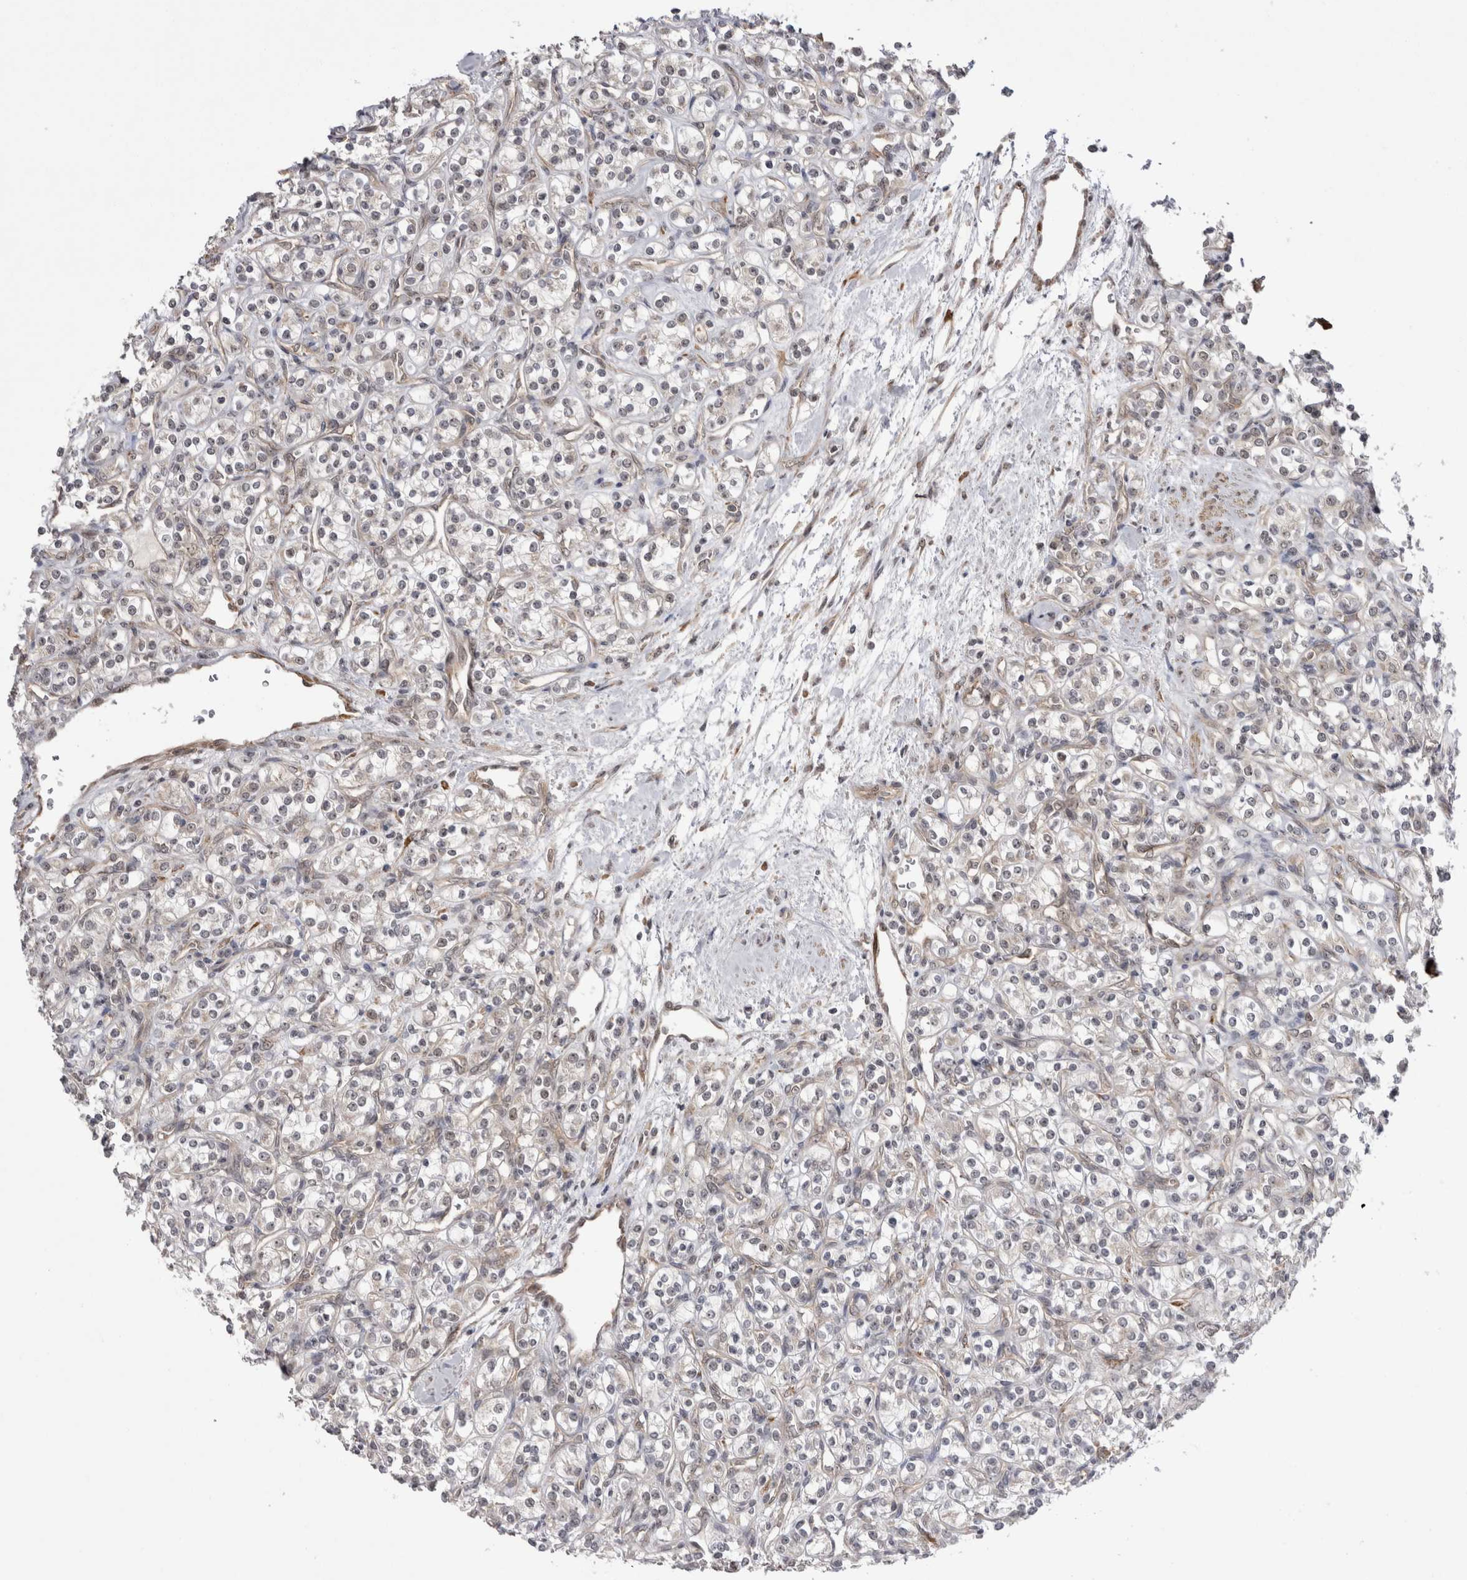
{"staining": {"intensity": "weak", "quantity": "<25%", "location": "nuclear"}, "tissue": "renal cancer", "cell_type": "Tumor cells", "image_type": "cancer", "snomed": [{"axis": "morphology", "description": "Adenocarcinoma, NOS"}, {"axis": "topography", "description": "Kidney"}], "caption": "High magnification brightfield microscopy of renal adenocarcinoma stained with DAB (brown) and counterstained with hematoxylin (blue): tumor cells show no significant expression.", "gene": "EXOSC4", "patient": {"sex": "male", "age": 77}}